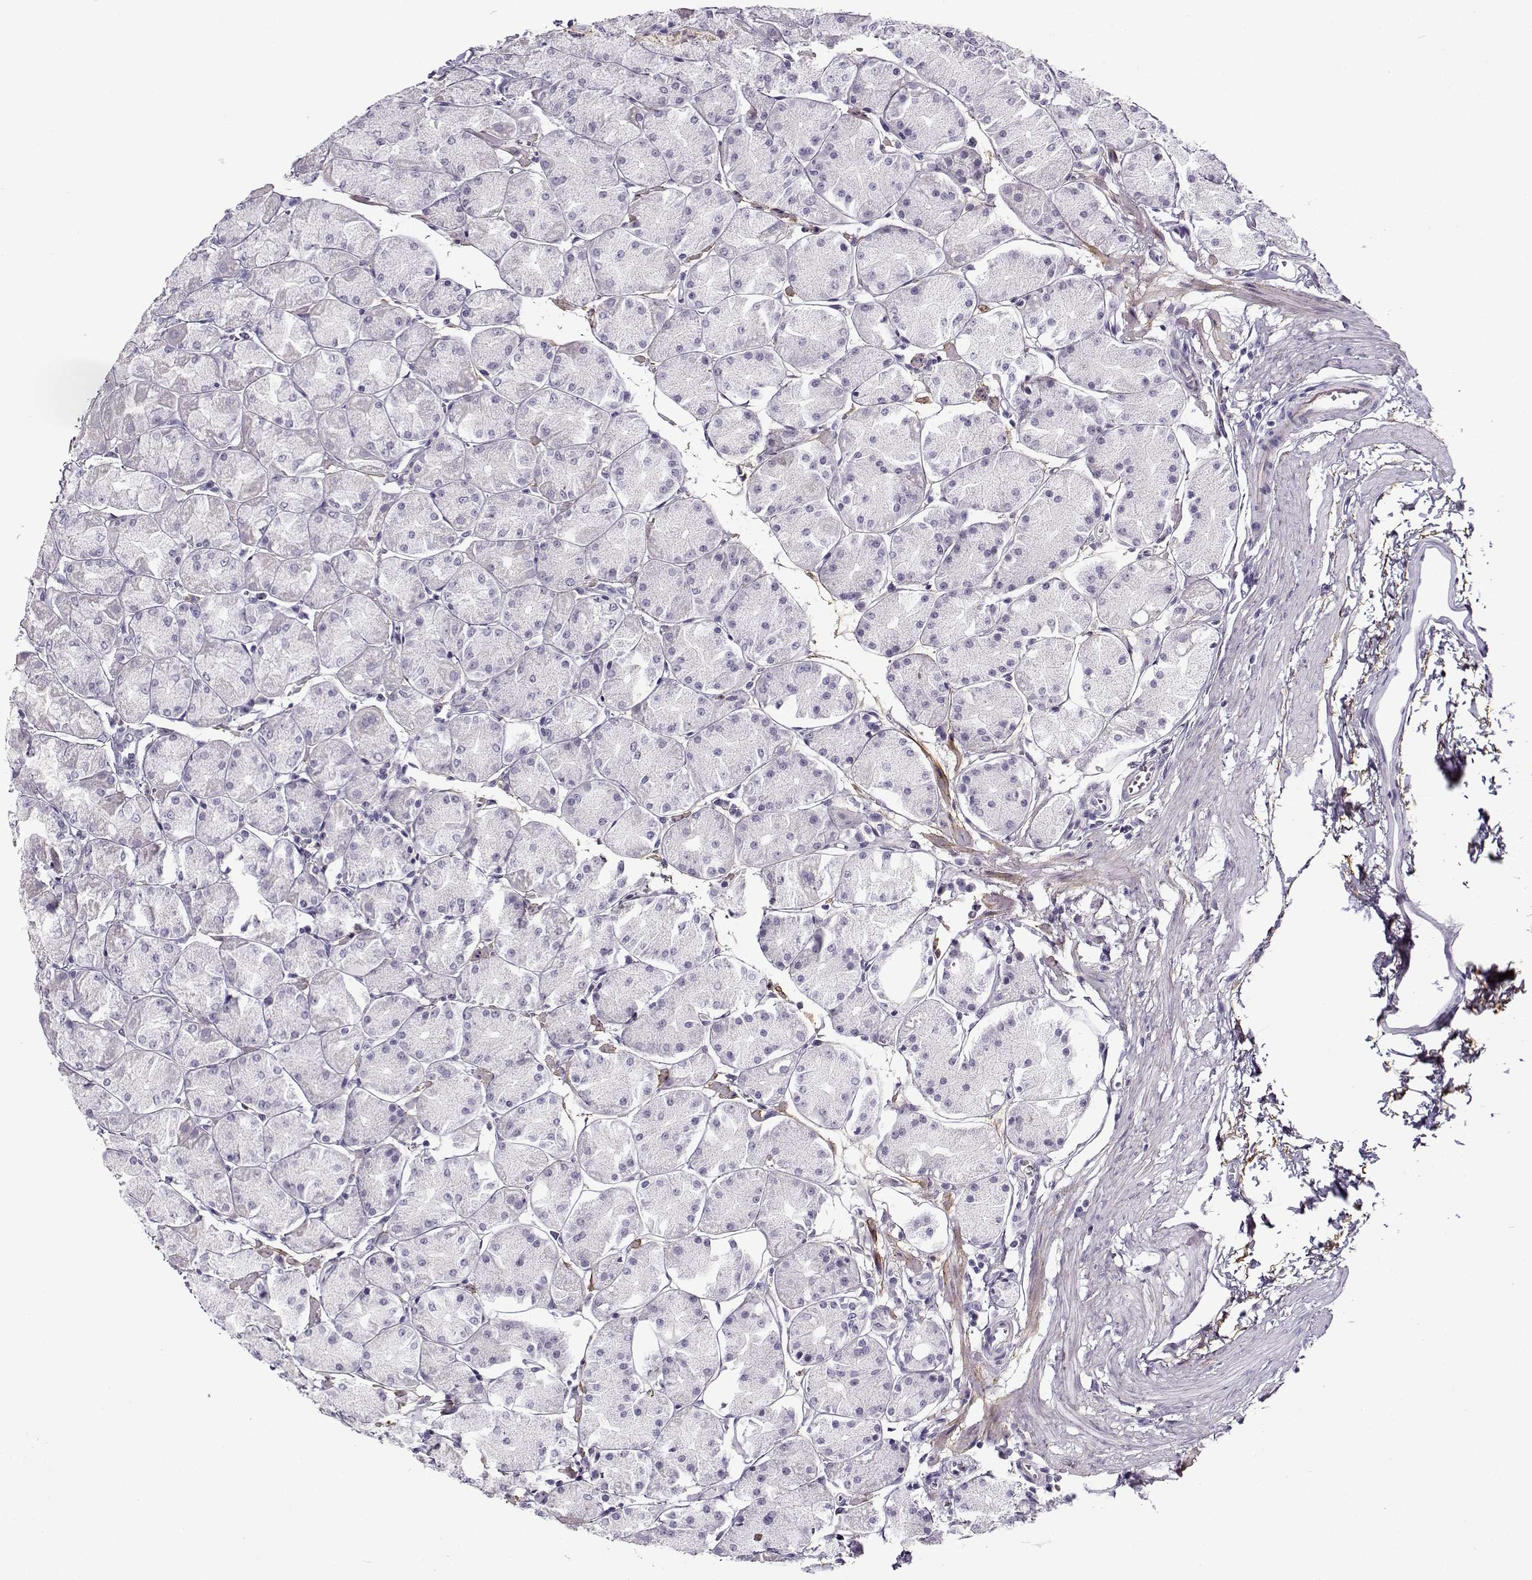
{"staining": {"intensity": "negative", "quantity": "none", "location": "none"}, "tissue": "stomach", "cell_type": "Glandular cells", "image_type": "normal", "snomed": [{"axis": "morphology", "description": "Normal tissue, NOS"}, {"axis": "topography", "description": "Stomach, upper"}], "caption": "Glandular cells are negative for protein expression in unremarkable human stomach.", "gene": "GTSF1L", "patient": {"sex": "male", "age": 60}}